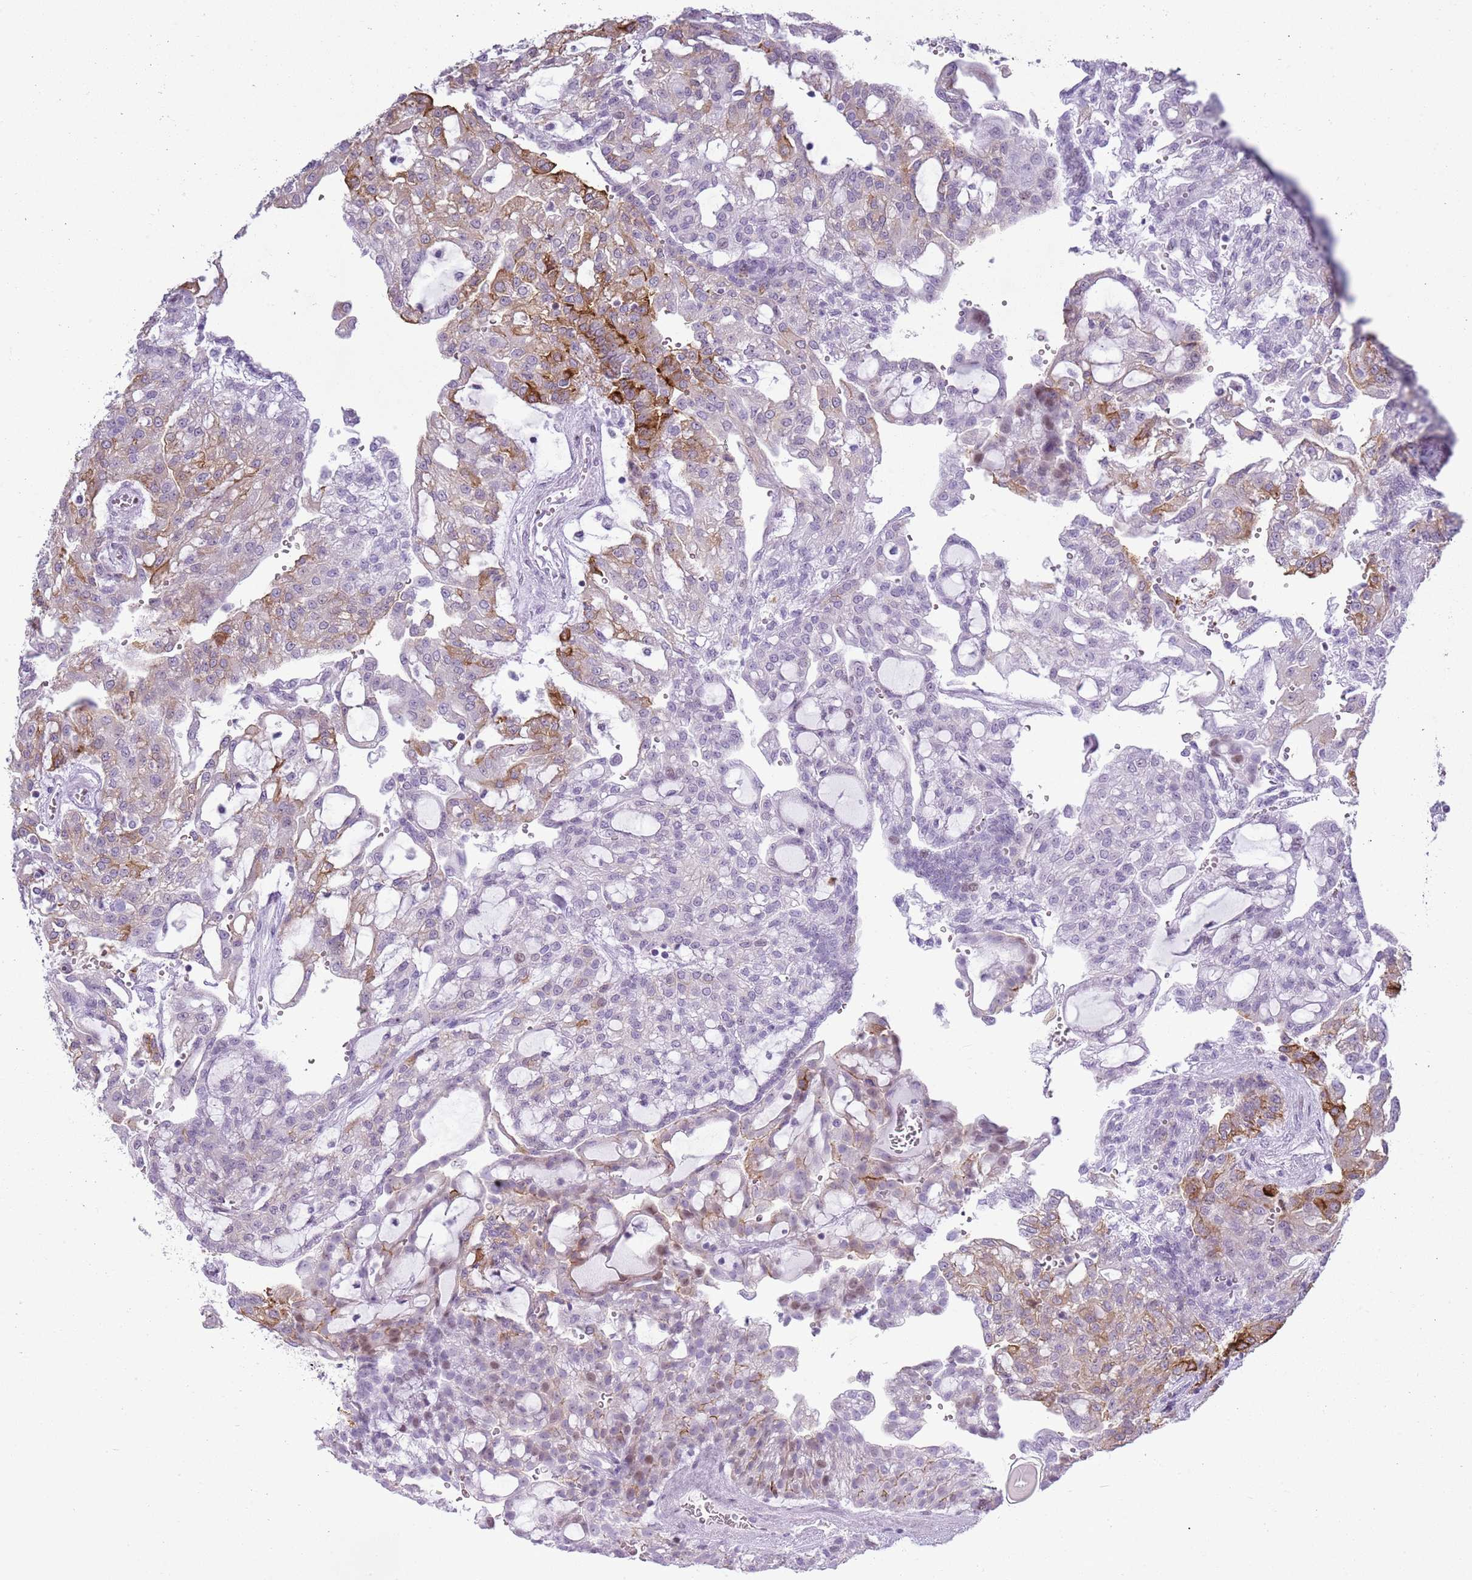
{"staining": {"intensity": "moderate", "quantity": "<25%", "location": "cytoplasmic/membranous"}, "tissue": "renal cancer", "cell_type": "Tumor cells", "image_type": "cancer", "snomed": [{"axis": "morphology", "description": "Adenocarcinoma, NOS"}, {"axis": "topography", "description": "Kidney"}], "caption": "Protein analysis of renal cancer (adenocarcinoma) tissue displays moderate cytoplasmic/membranous expression in approximately <25% of tumor cells.", "gene": "ASIP", "patient": {"sex": "male", "age": 63}}